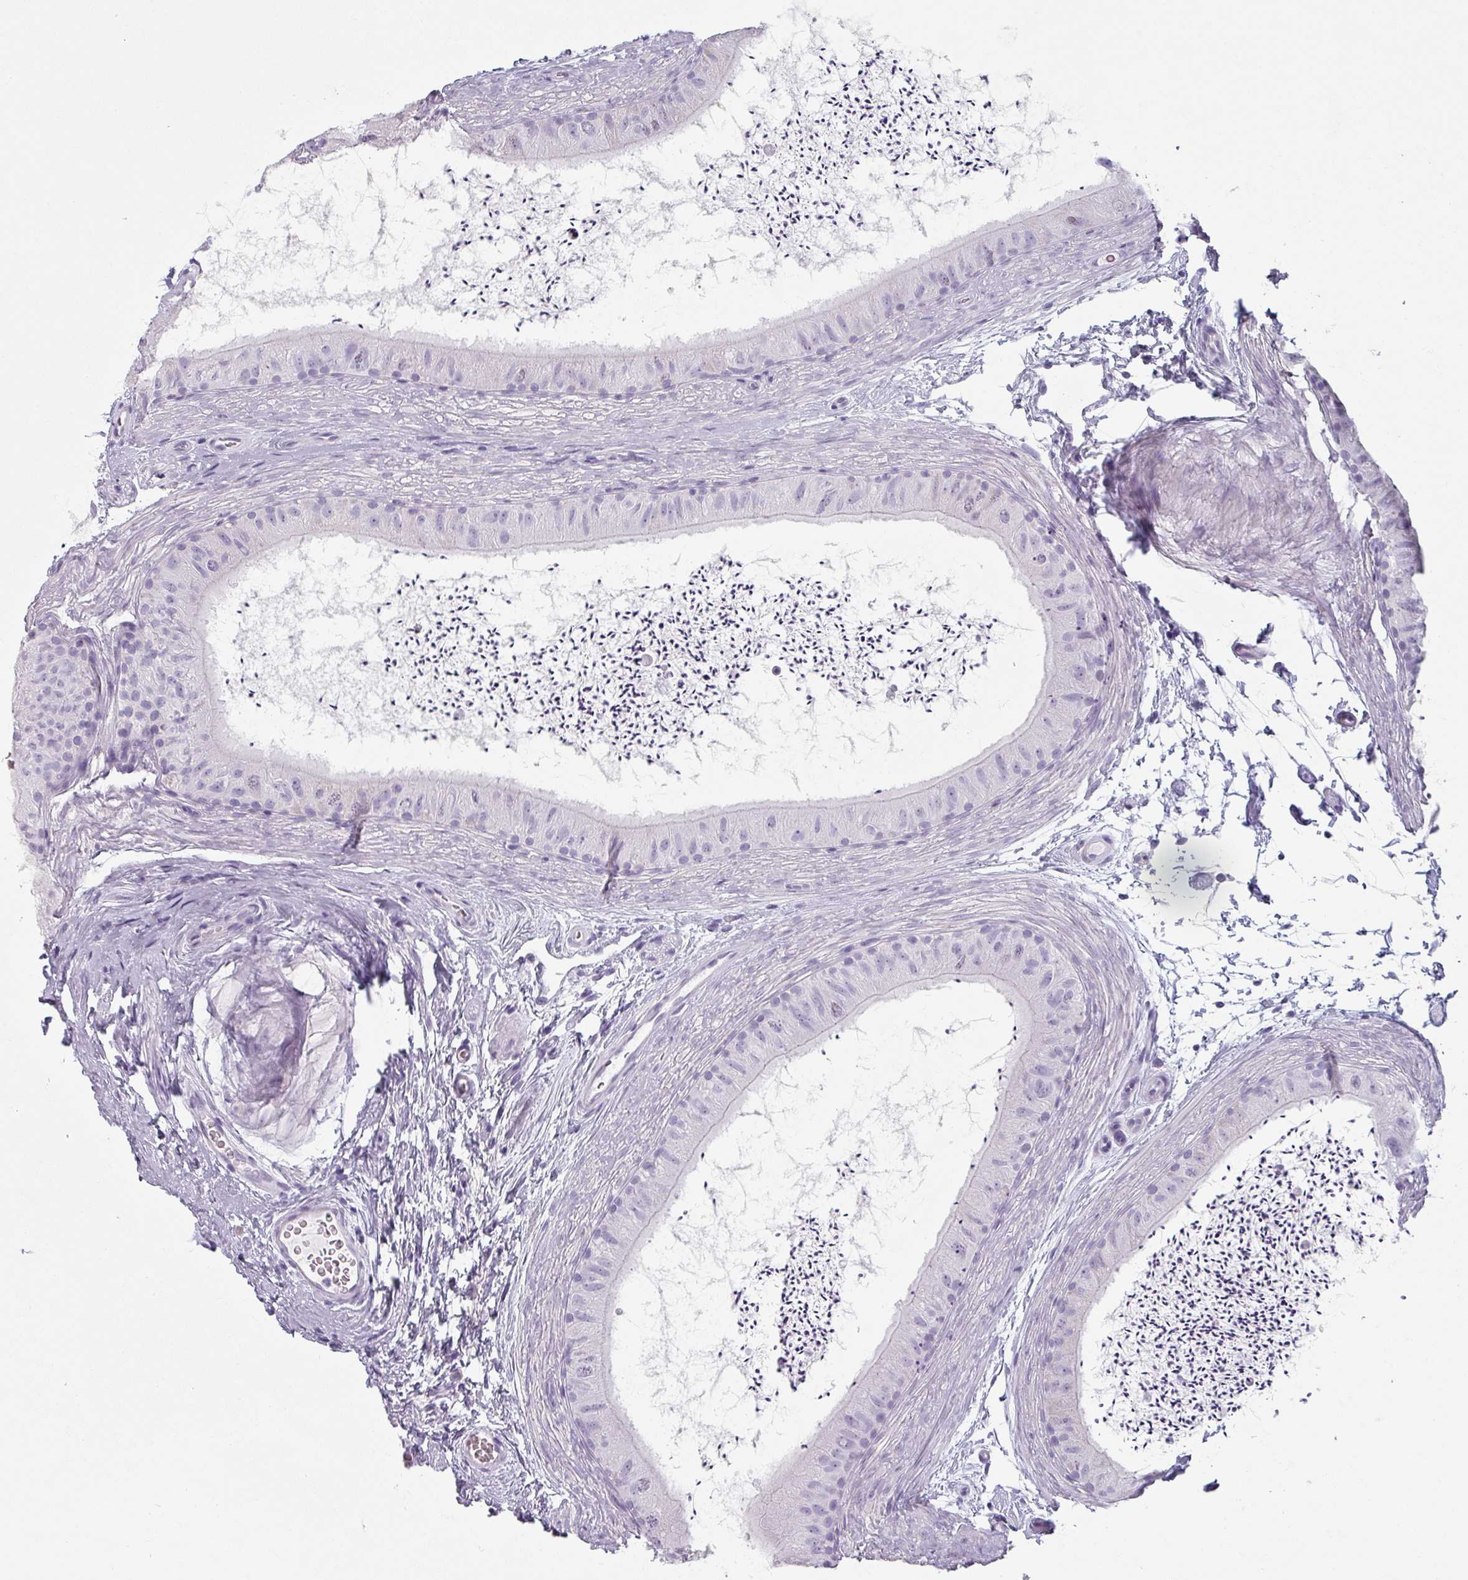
{"staining": {"intensity": "negative", "quantity": "none", "location": "none"}, "tissue": "epididymis", "cell_type": "Glandular cells", "image_type": "normal", "snomed": [{"axis": "morphology", "description": "Normal tissue, NOS"}, {"axis": "topography", "description": "Epididymis"}], "caption": "Immunohistochemistry of benign human epididymis displays no expression in glandular cells. The staining was performed using DAB to visualize the protein expression in brown, while the nuclei were stained in blue with hematoxylin (Magnification: 20x).", "gene": "SFTPA1", "patient": {"sex": "male", "age": 50}}